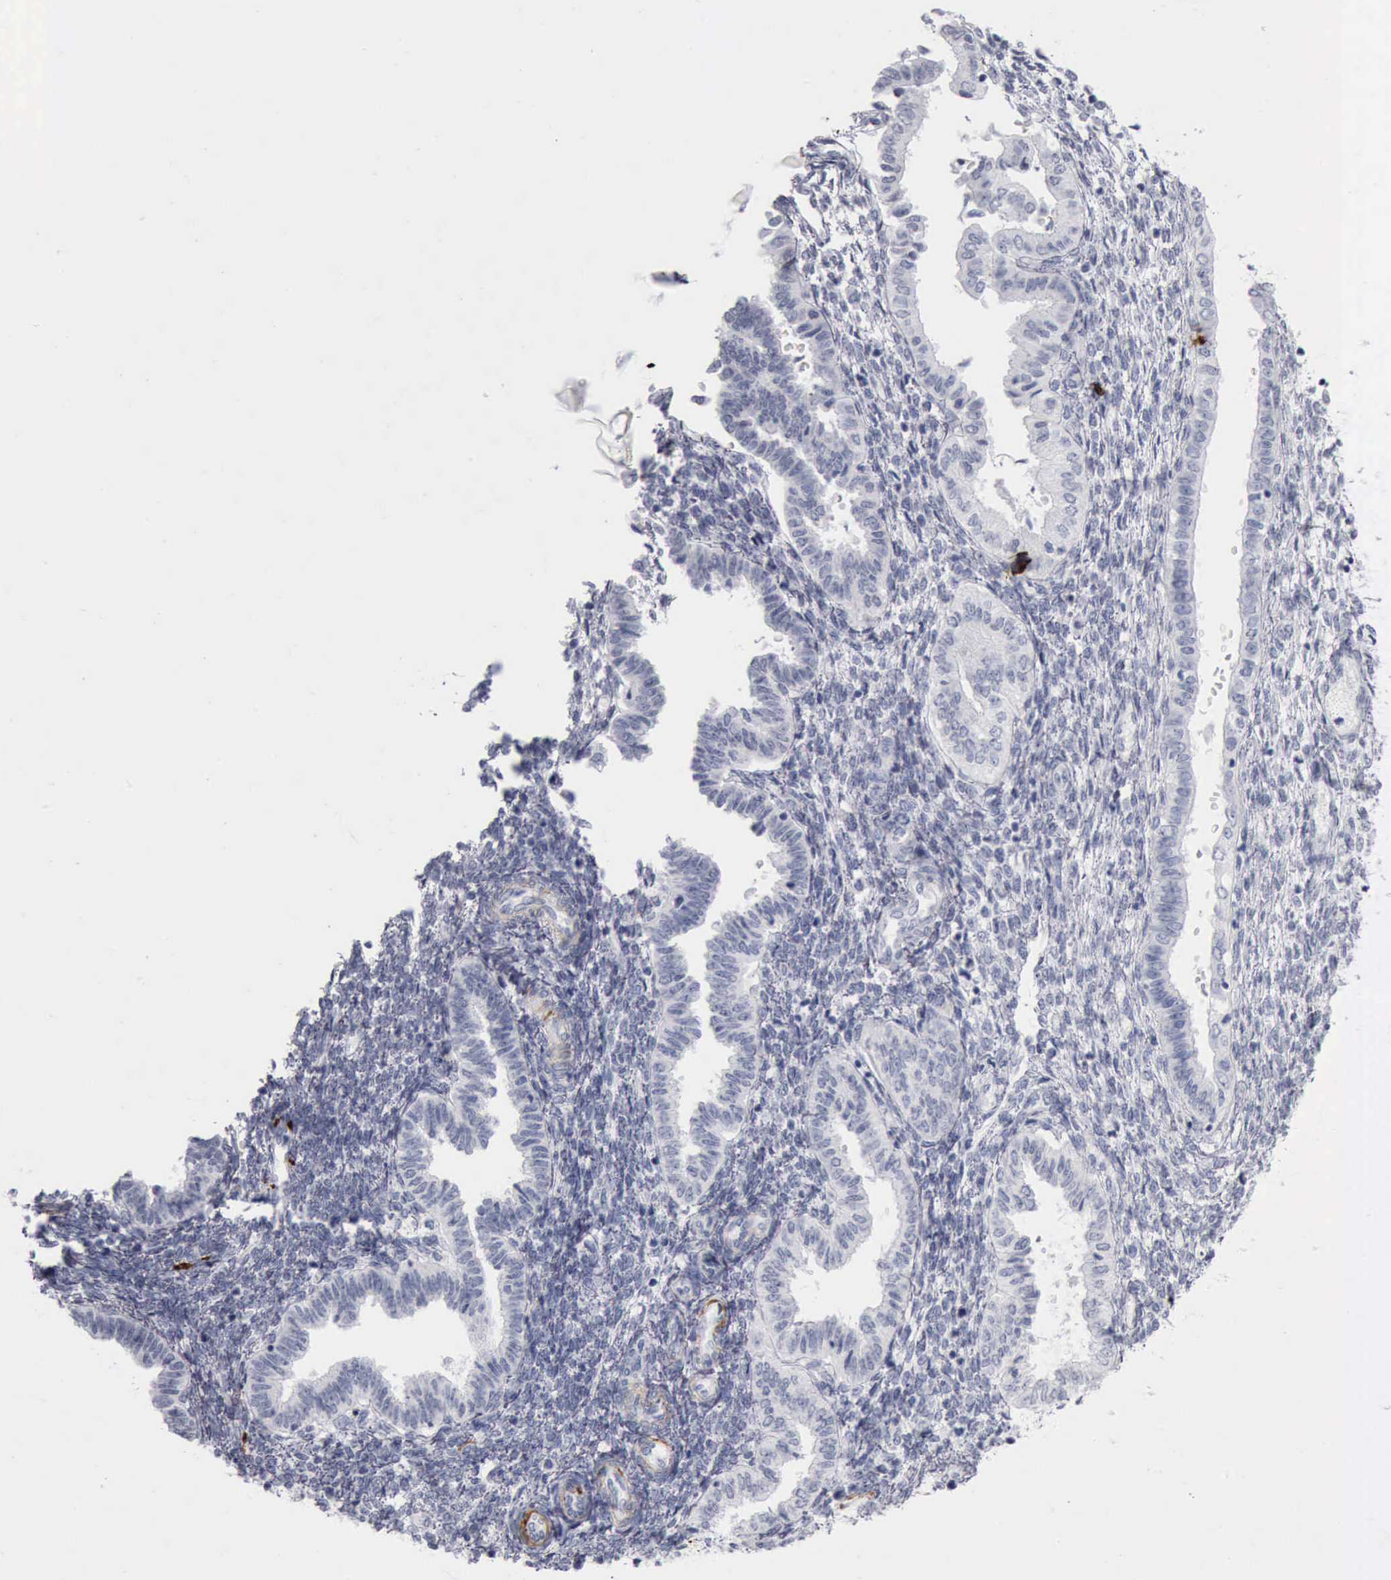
{"staining": {"intensity": "negative", "quantity": "none", "location": "none"}, "tissue": "endometrium", "cell_type": "Cells in endometrial stroma", "image_type": "normal", "snomed": [{"axis": "morphology", "description": "Normal tissue, NOS"}, {"axis": "topography", "description": "Endometrium"}], "caption": "The photomicrograph reveals no significant expression in cells in endometrial stroma of endometrium. Nuclei are stained in blue.", "gene": "CALD1", "patient": {"sex": "female", "age": 36}}